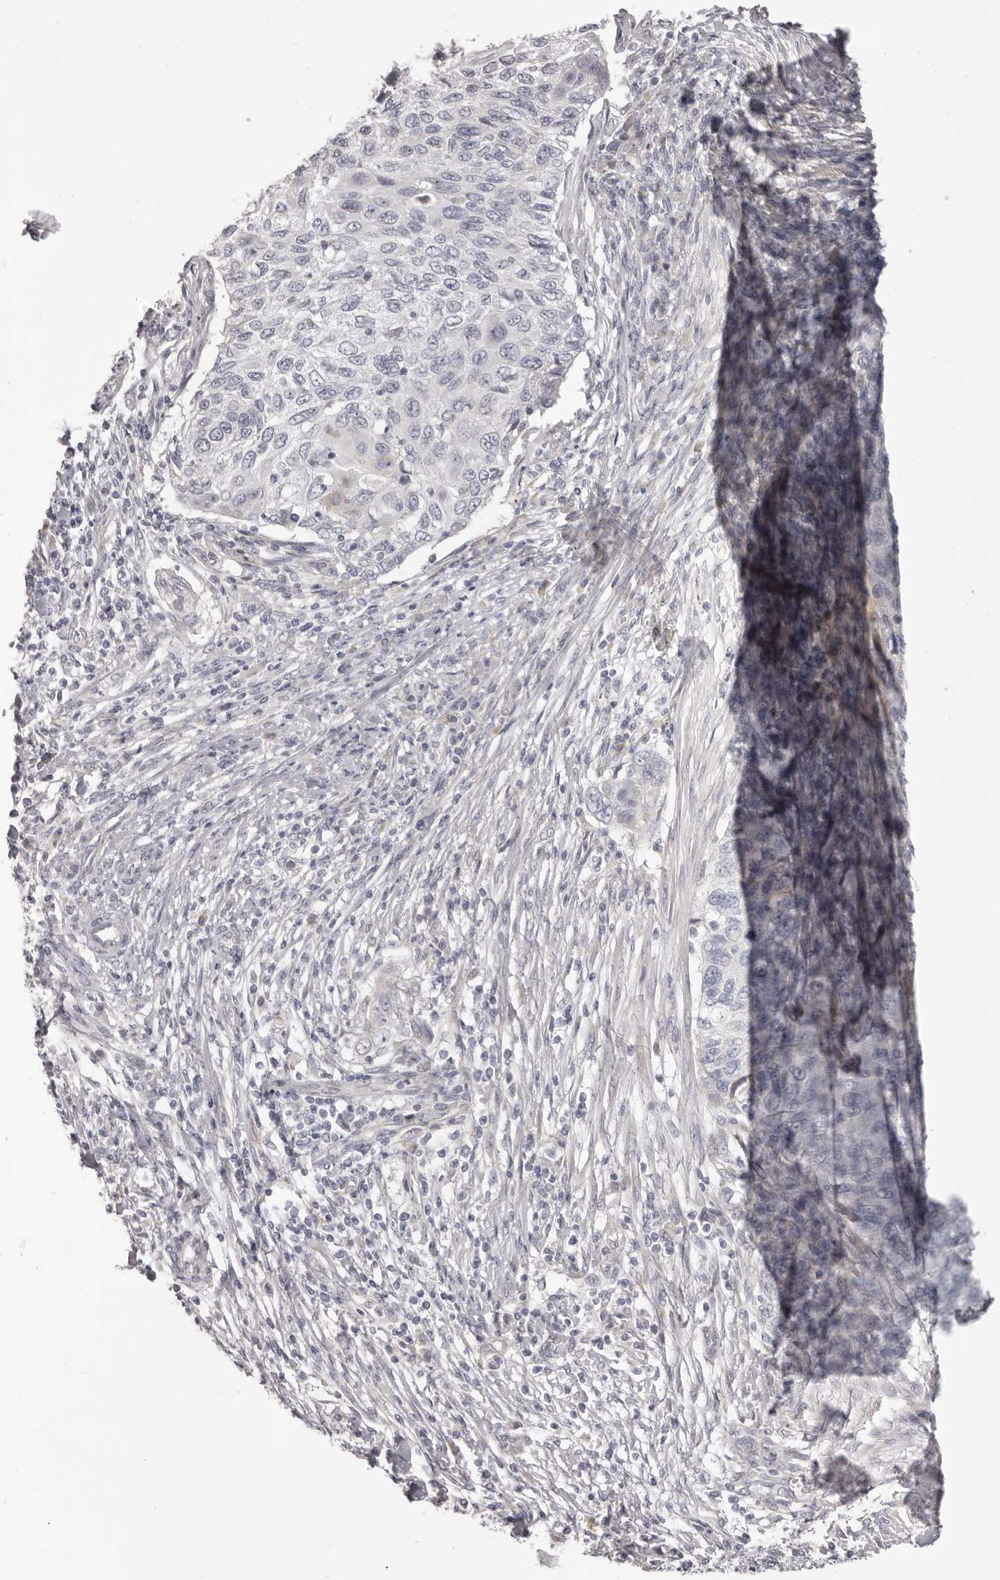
{"staining": {"intensity": "negative", "quantity": "none", "location": "none"}, "tissue": "cervical cancer", "cell_type": "Tumor cells", "image_type": "cancer", "snomed": [{"axis": "morphology", "description": "Squamous cell carcinoma, NOS"}, {"axis": "topography", "description": "Cervix"}], "caption": "A histopathology image of cervical cancer stained for a protein displays no brown staining in tumor cells.", "gene": "OTUD3", "patient": {"sex": "female", "age": 70}}